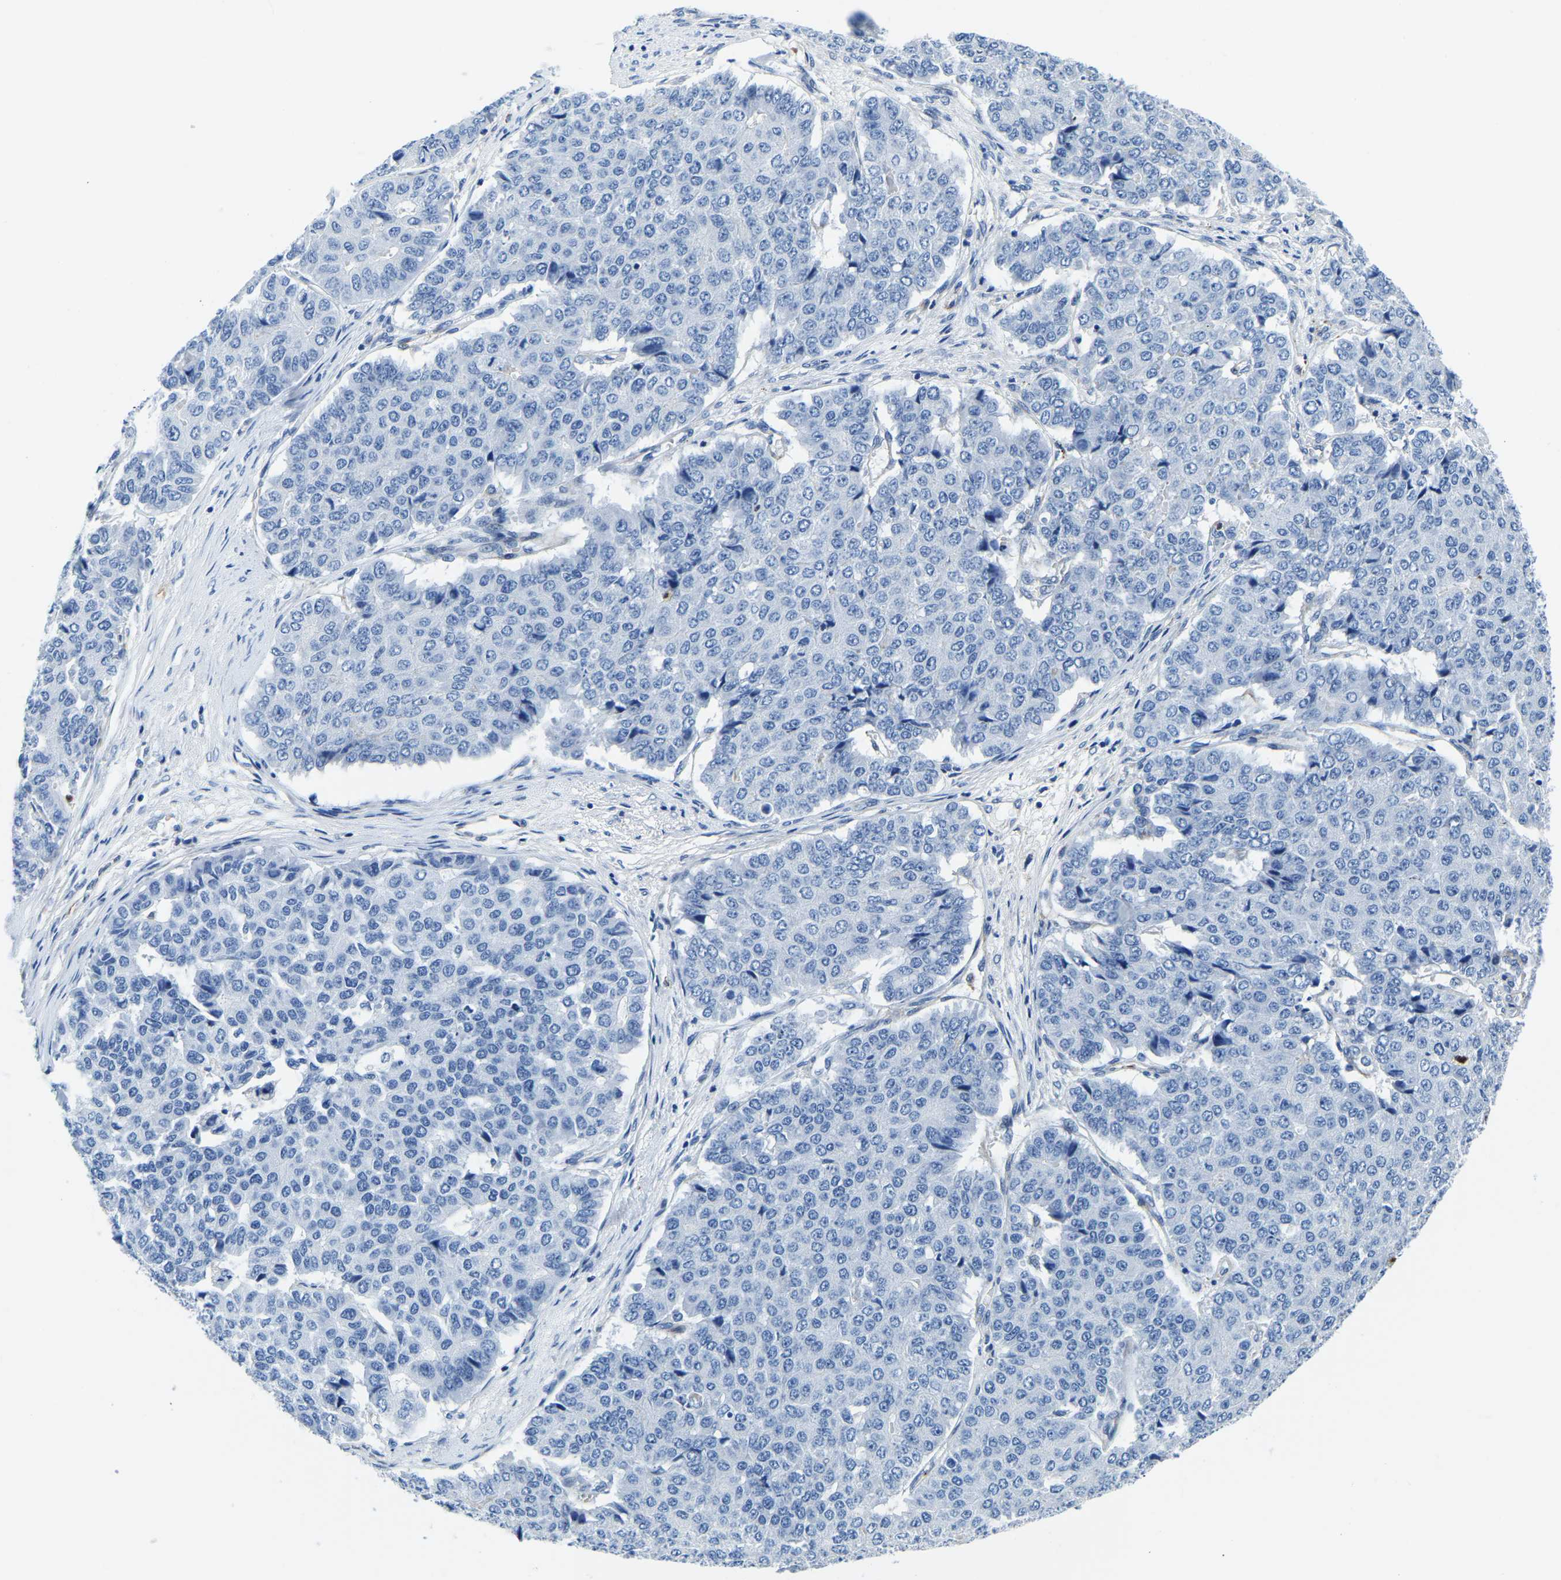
{"staining": {"intensity": "negative", "quantity": "none", "location": "none"}, "tissue": "pancreatic cancer", "cell_type": "Tumor cells", "image_type": "cancer", "snomed": [{"axis": "morphology", "description": "Adenocarcinoma, NOS"}, {"axis": "topography", "description": "Pancreas"}], "caption": "Immunohistochemical staining of pancreatic adenocarcinoma exhibits no significant staining in tumor cells.", "gene": "MS4A3", "patient": {"sex": "male", "age": 50}}